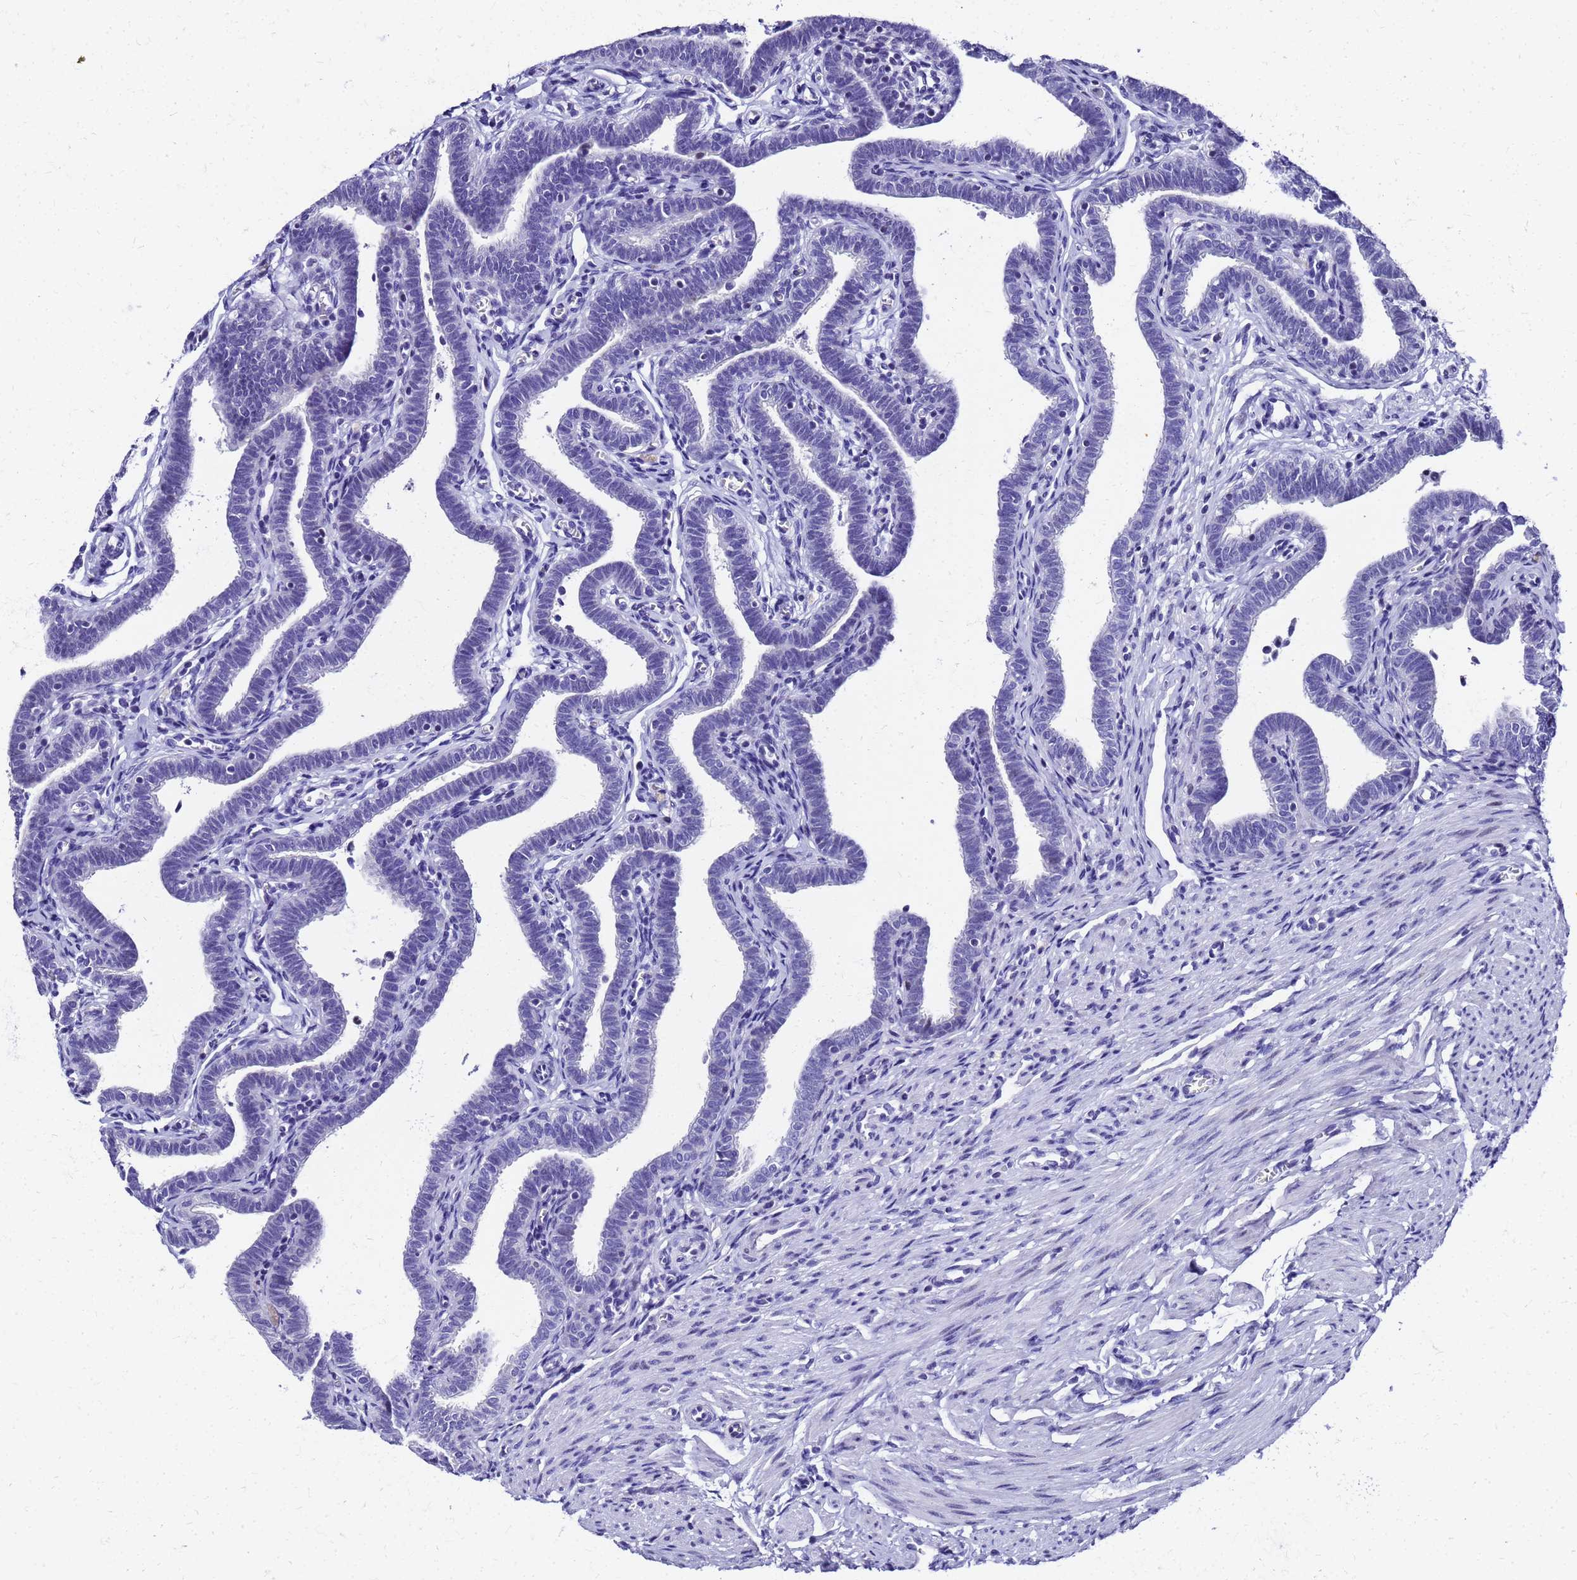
{"staining": {"intensity": "negative", "quantity": "none", "location": "none"}, "tissue": "fallopian tube", "cell_type": "Glandular cells", "image_type": "normal", "snomed": [{"axis": "morphology", "description": "Normal tissue, NOS"}, {"axis": "topography", "description": "Fallopian tube"}], "caption": "A micrograph of human fallopian tube is negative for staining in glandular cells. (DAB IHC with hematoxylin counter stain).", "gene": "SMIM21", "patient": {"sex": "female", "age": 36}}